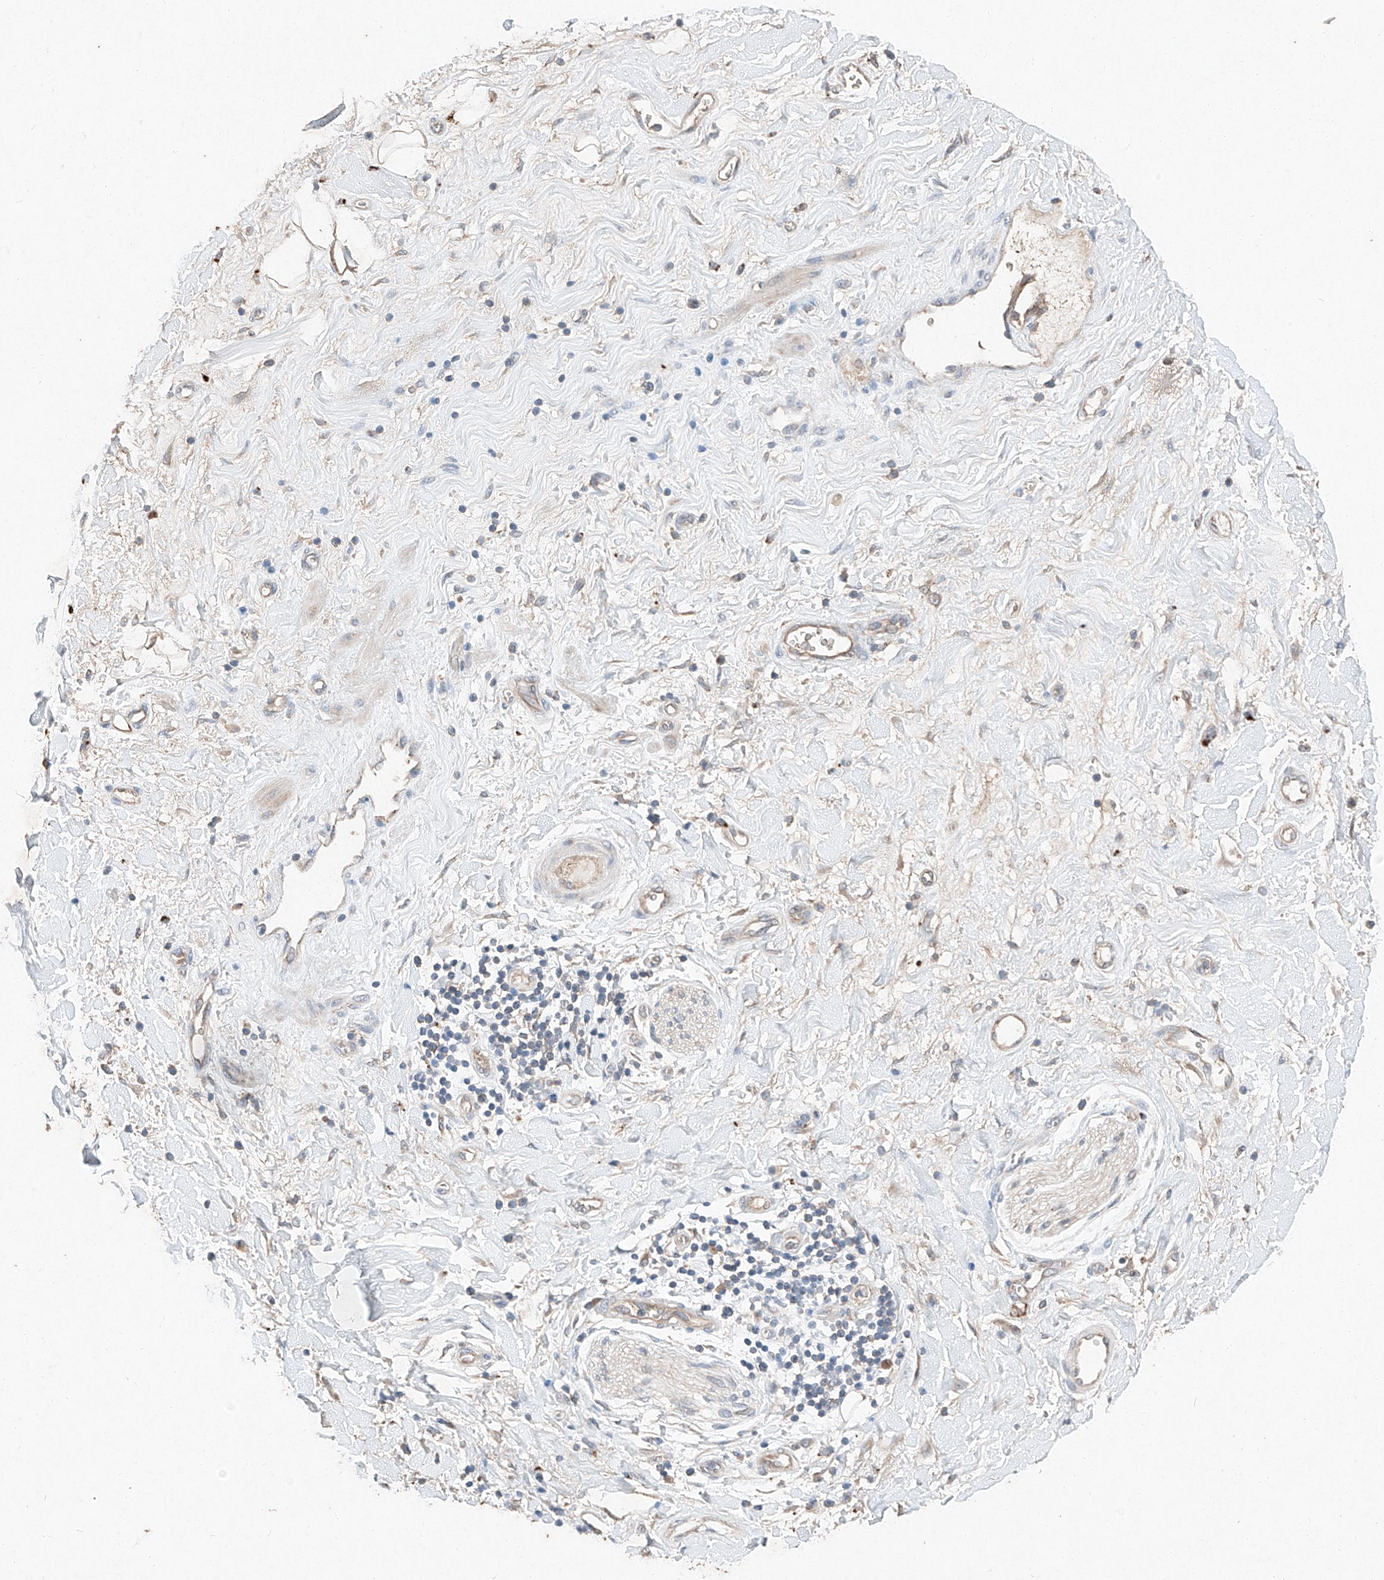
{"staining": {"intensity": "moderate", "quantity": ">75%", "location": "cytoplasmic/membranous"}, "tissue": "adipose tissue", "cell_type": "Adipocytes", "image_type": "normal", "snomed": [{"axis": "morphology", "description": "Normal tissue, NOS"}, {"axis": "morphology", "description": "Adenocarcinoma, NOS"}, {"axis": "topography", "description": "Pancreas"}, {"axis": "topography", "description": "Peripheral nerve tissue"}], "caption": "Adipose tissue stained with DAB immunohistochemistry (IHC) displays medium levels of moderate cytoplasmic/membranous positivity in about >75% of adipocytes.", "gene": "RUSC1", "patient": {"sex": "male", "age": 59}}